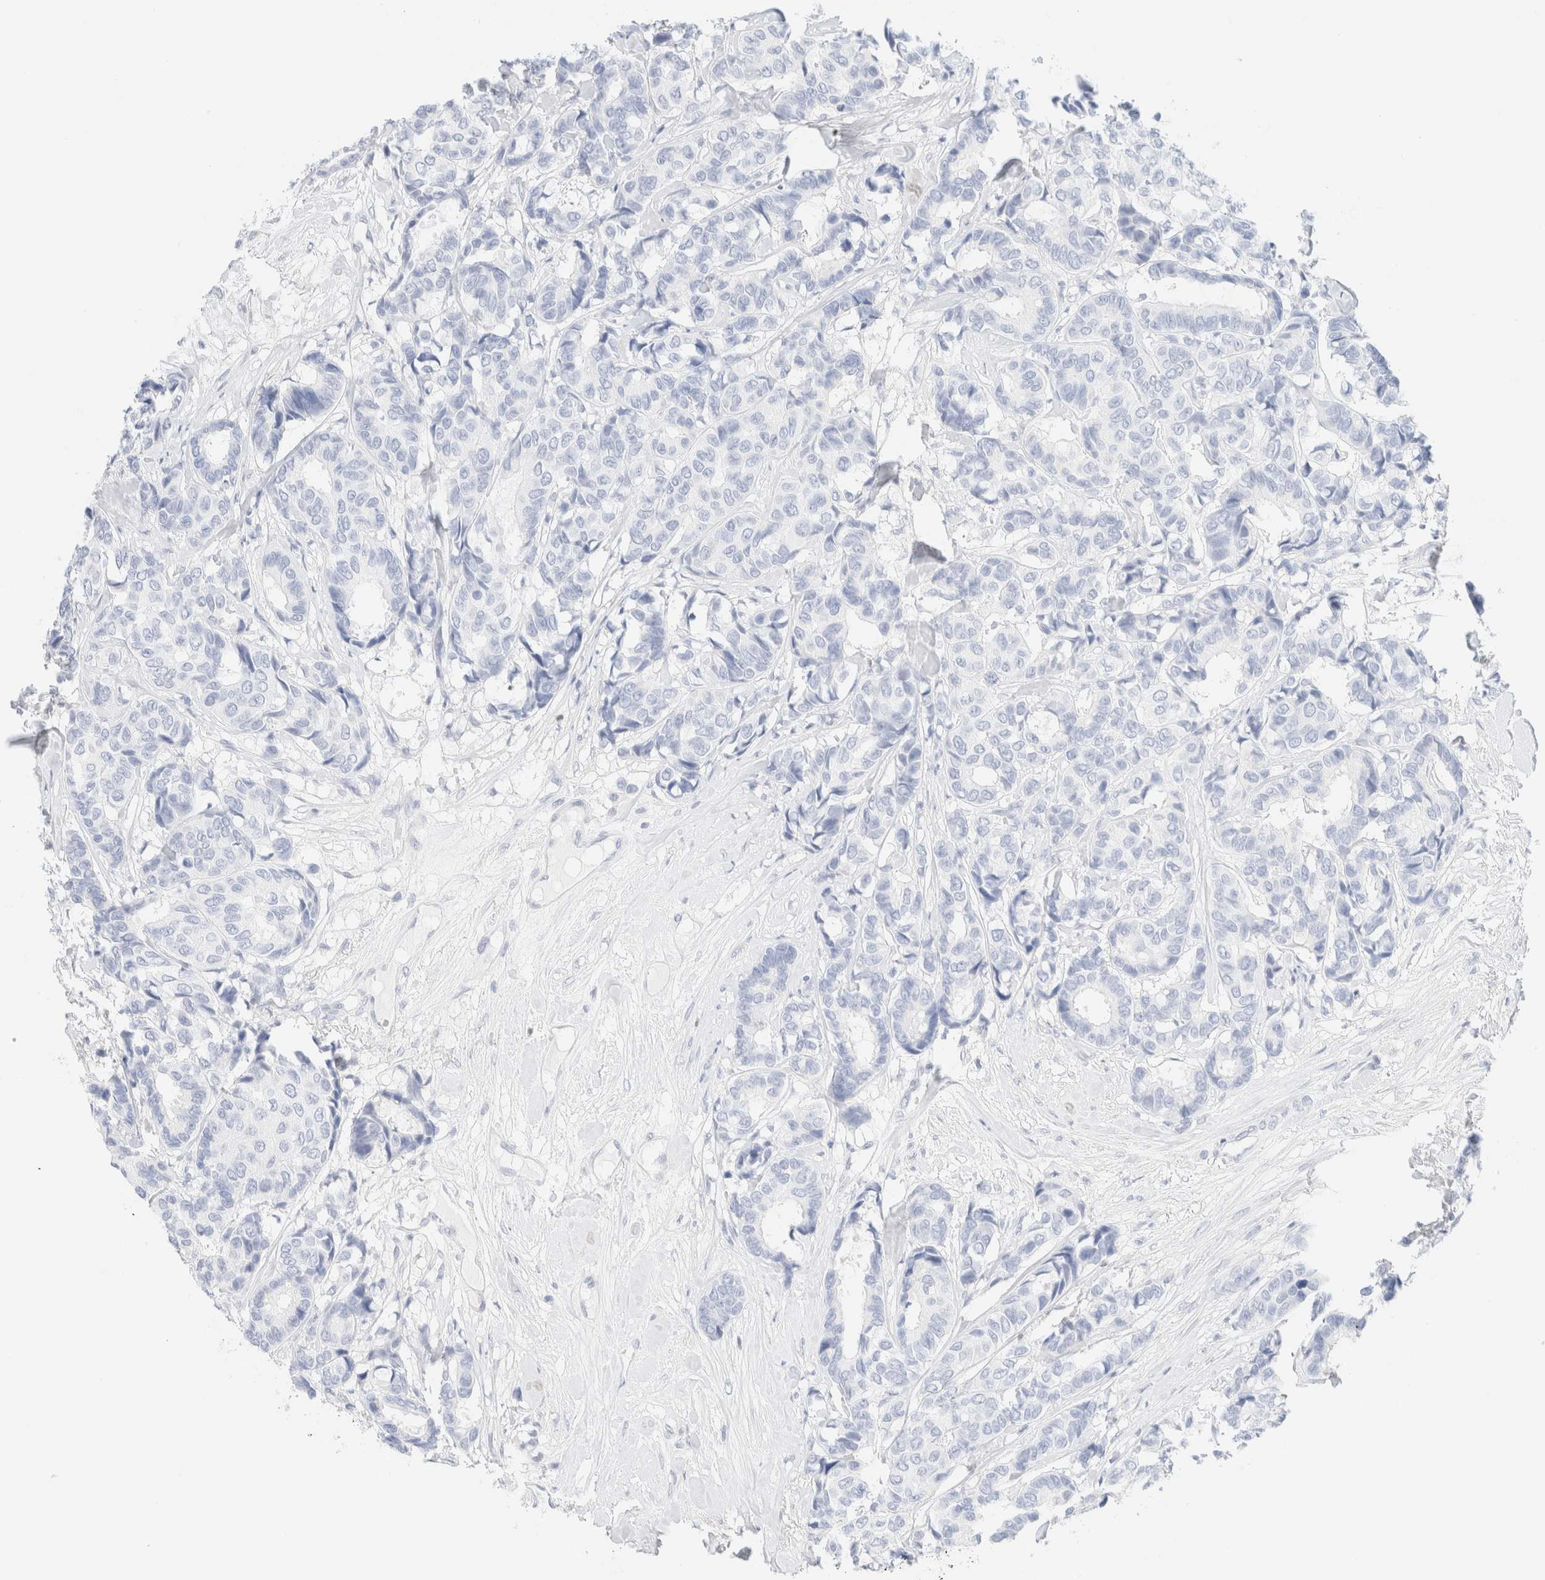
{"staining": {"intensity": "negative", "quantity": "none", "location": "none"}, "tissue": "breast cancer", "cell_type": "Tumor cells", "image_type": "cancer", "snomed": [{"axis": "morphology", "description": "Duct carcinoma"}, {"axis": "topography", "description": "Breast"}], "caption": "Micrograph shows no significant protein staining in tumor cells of breast cancer.", "gene": "IKZF3", "patient": {"sex": "female", "age": 87}}